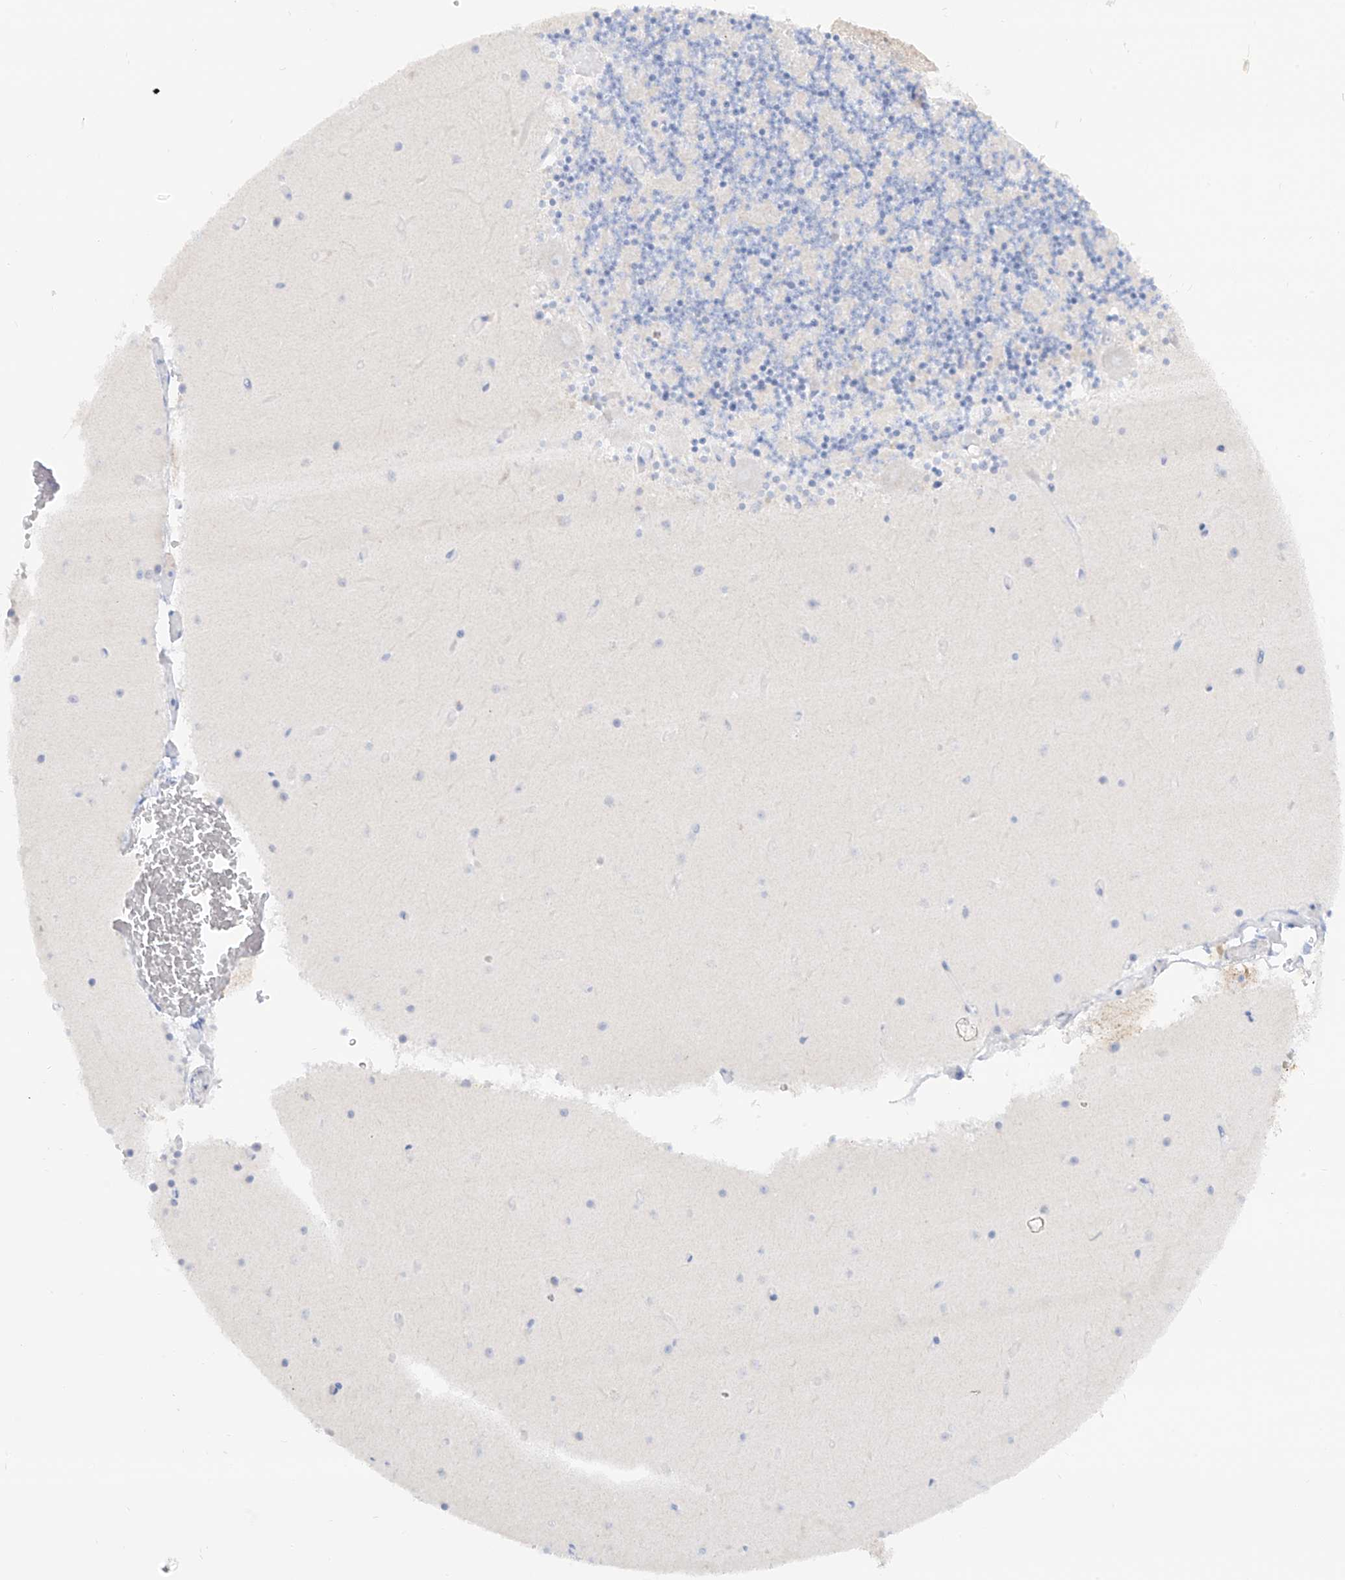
{"staining": {"intensity": "negative", "quantity": "none", "location": "none"}, "tissue": "cerebellum", "cell_type": "Cells in granular layer", "image_type": "normal", "snomed": [{"axis": "morphology", "description": "Normal tissue, NOS"}, {"axis": "topography", "description": "Cerebellum"}], "caption": "Immunohistochemistry (IHC) photomicrograph of unremarkable cerebellum stained for a protein (brown), which reveals no expression in cells in granular layer.", "gene": "SLC26A3", "patient": {"sex": "female", "age": 28}}